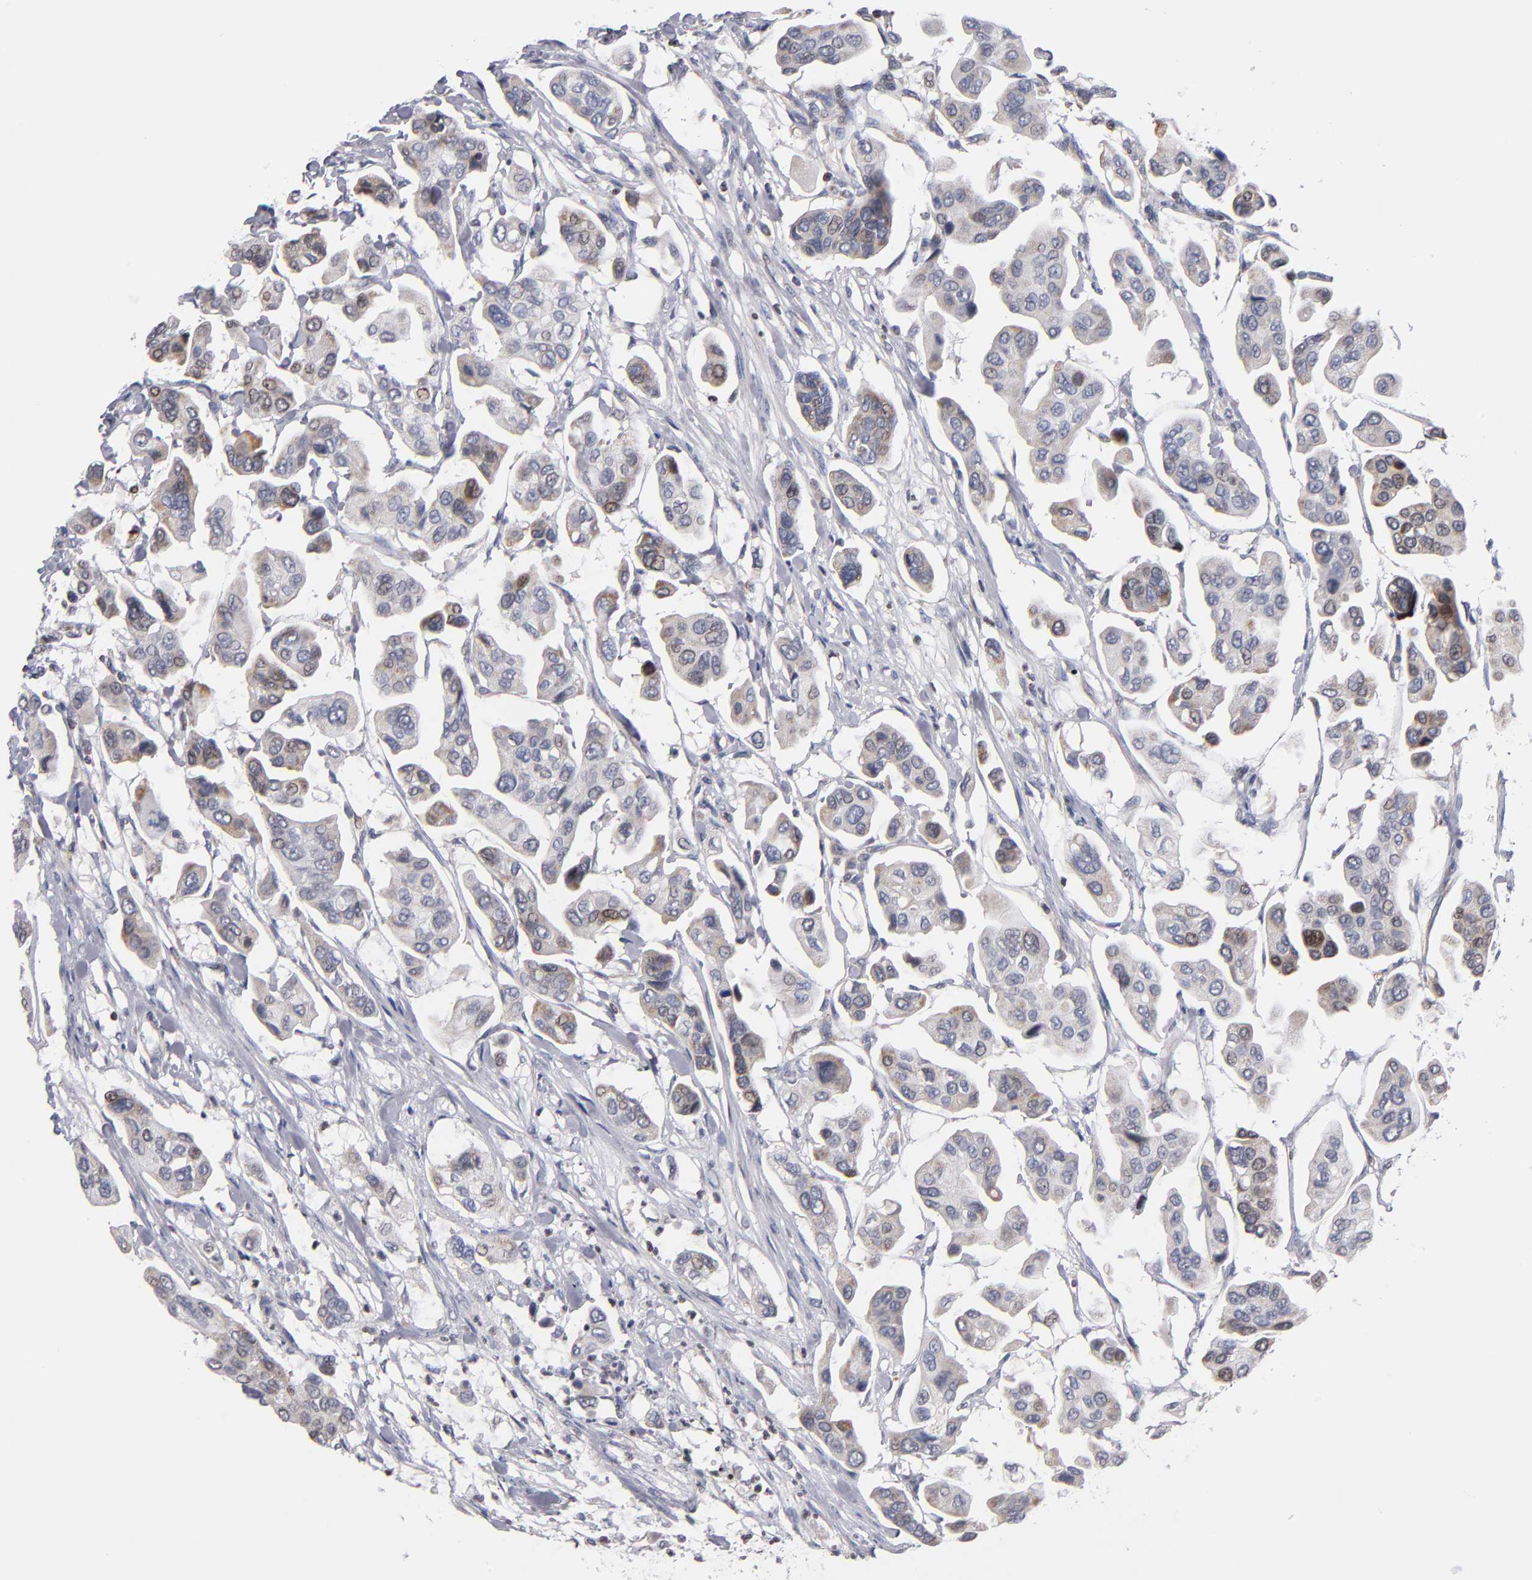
{"staining": {"intensity": "weak", "quantity": "25%-75%", "location": "cytoplasmic/membranous"}, "tissue": "urothelial cancer", "cell_type": "Tumor cells", "image_type": "cancer", "snomed": [{"axis": "morphology", "description": "Adenocarcinoma, NOS"}, {"axis": "topography", "description": "Urinary bladder"}], "caption": "Weak cytoplasmic/membranous staining is seen in approximately 25%-75% of tumor cells in adenocarcinoma.", "gene": "ODF2", "patient": {"sex": "male", "age": 61}}